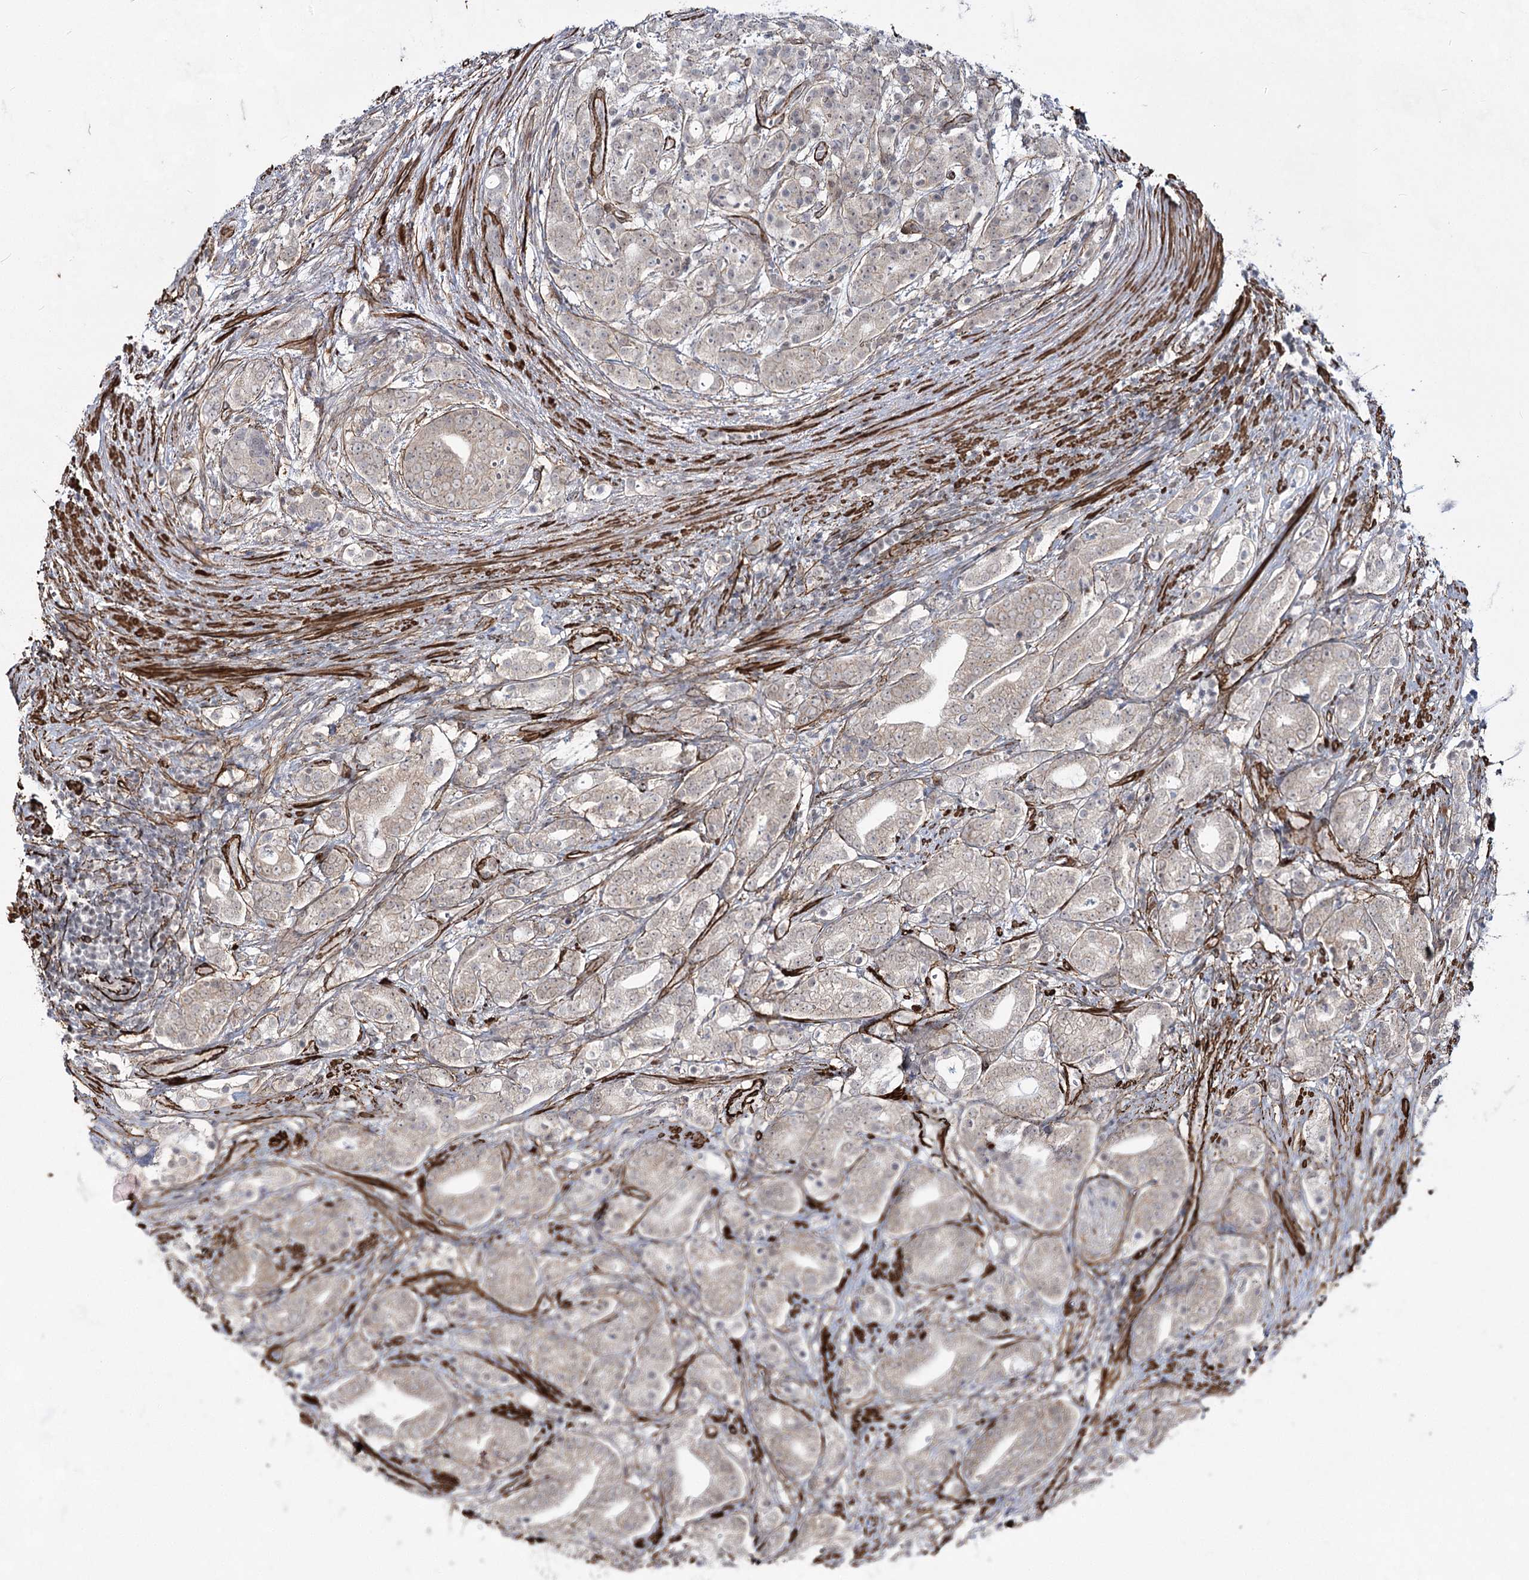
{"staining": {"intensity": "weak", "quantity": "<25%", "location": "cytoplasmic/membranous"}, "tissue": "prostate cancer", "cell_type": "Tumor cells", "image_type": "cancer", "snomed": [{"axis": "morphology", "description": "Adenocarcinoma, High grade"}, {"axis": "topography", "description": "Prostate"}], "caption": "Immunohistochemistry of human prostate cancer reveals no expression in tumor cells.", "gene": "CWF19L1", "patient": {"sex": "male", "age": 57}}